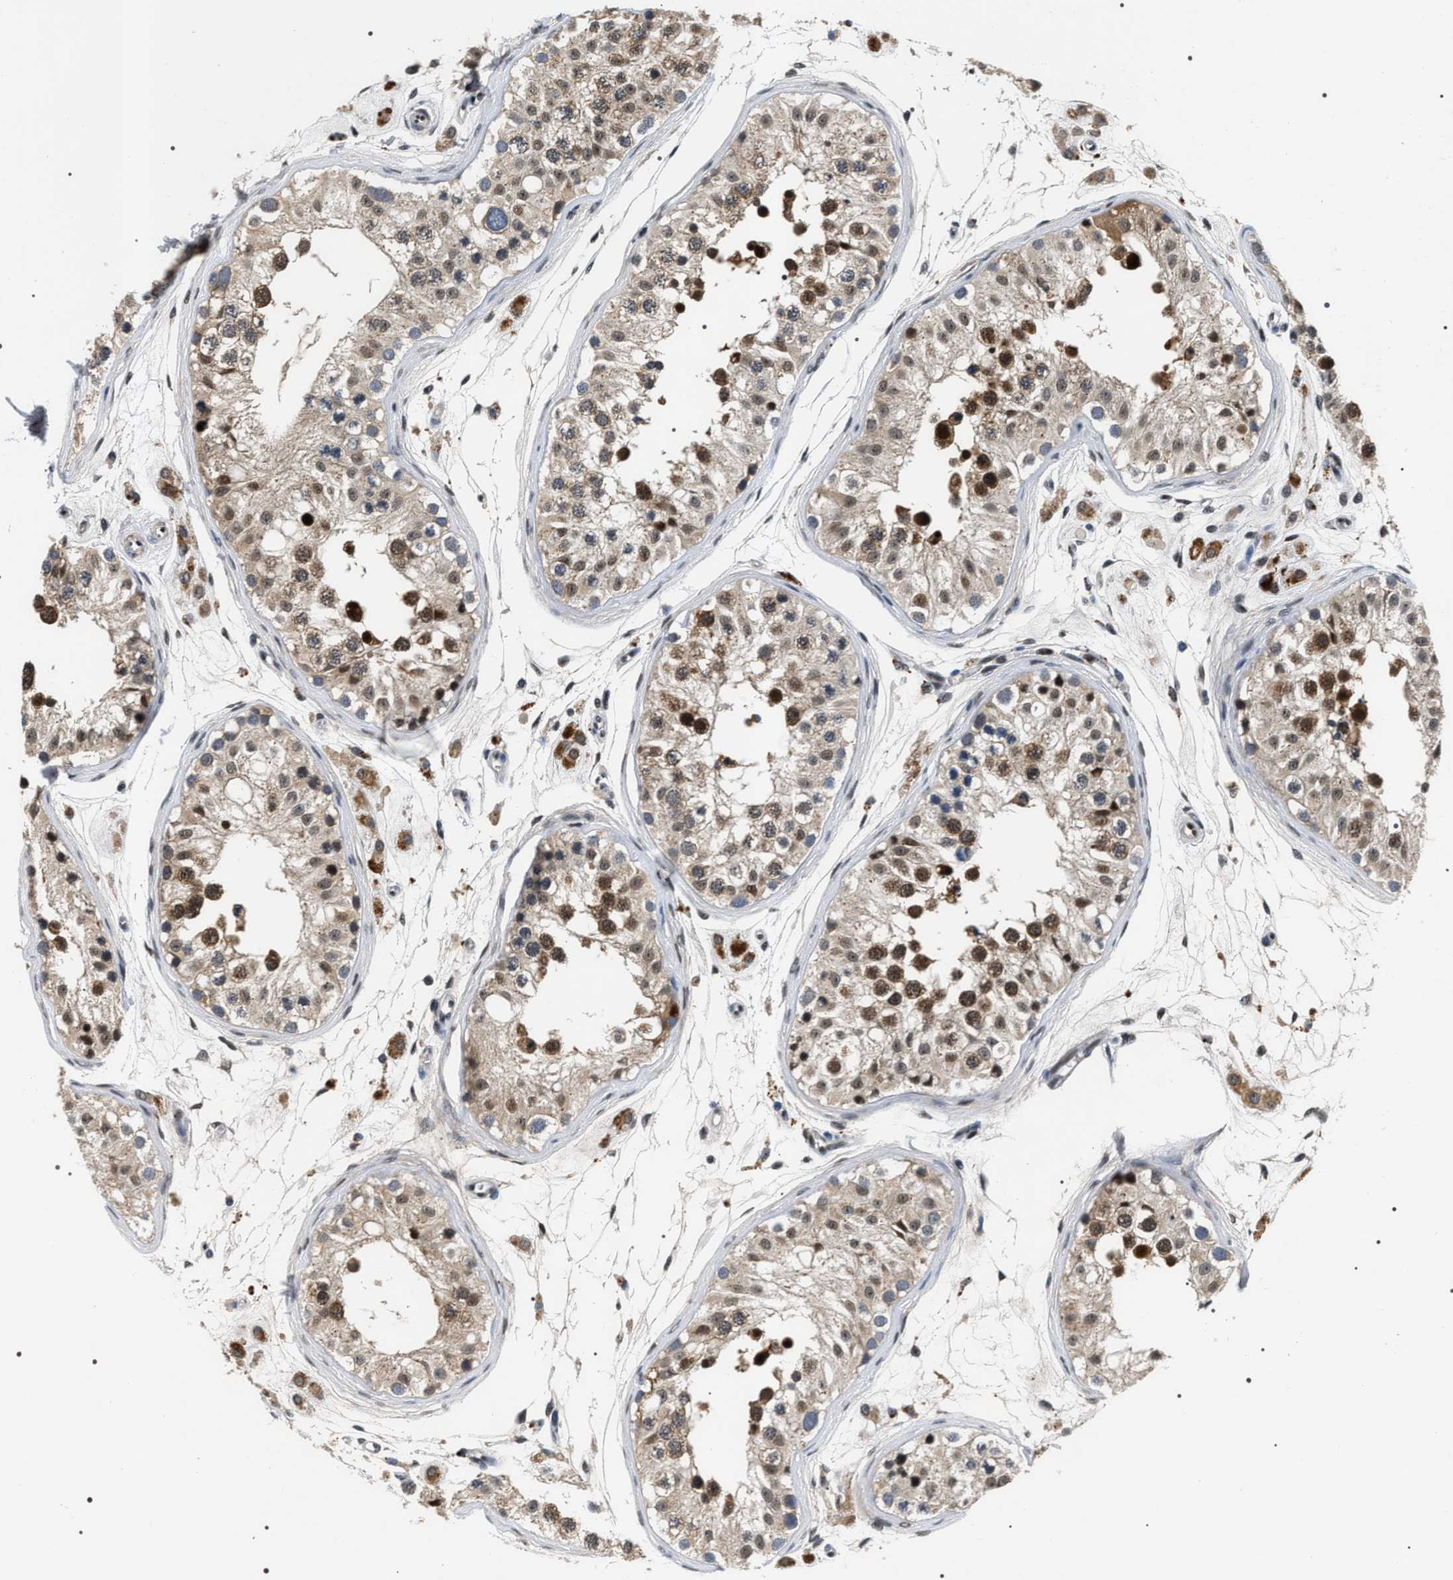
{"staining": {"intensity": "moderate", "quantity": ">75%", "location": "cytoplasmic/membranous,nuclear"}, "tissue": "testis", "cell_type": "Cells in seminiferous ducts", "image_type": "normal", "snomed": [{"axis": "morphology", "description": "Normal tissue, NOS"}, {"axis": "morphology", "description": "Adenocarcinoma, metastatic, NOS"}, {"axis": "topography", "description": "Testis"}], "caption": "Immunohistochemistry histopathology image of normal testis stained for a protein (brown), which displays medium levels of moderate cytoplasmic/membranous,nuclear staining in approximately >75% of cells in seminiferous ducts.", "gene": "C7orf25", "patient": {"sex": "male", "age": 26}}